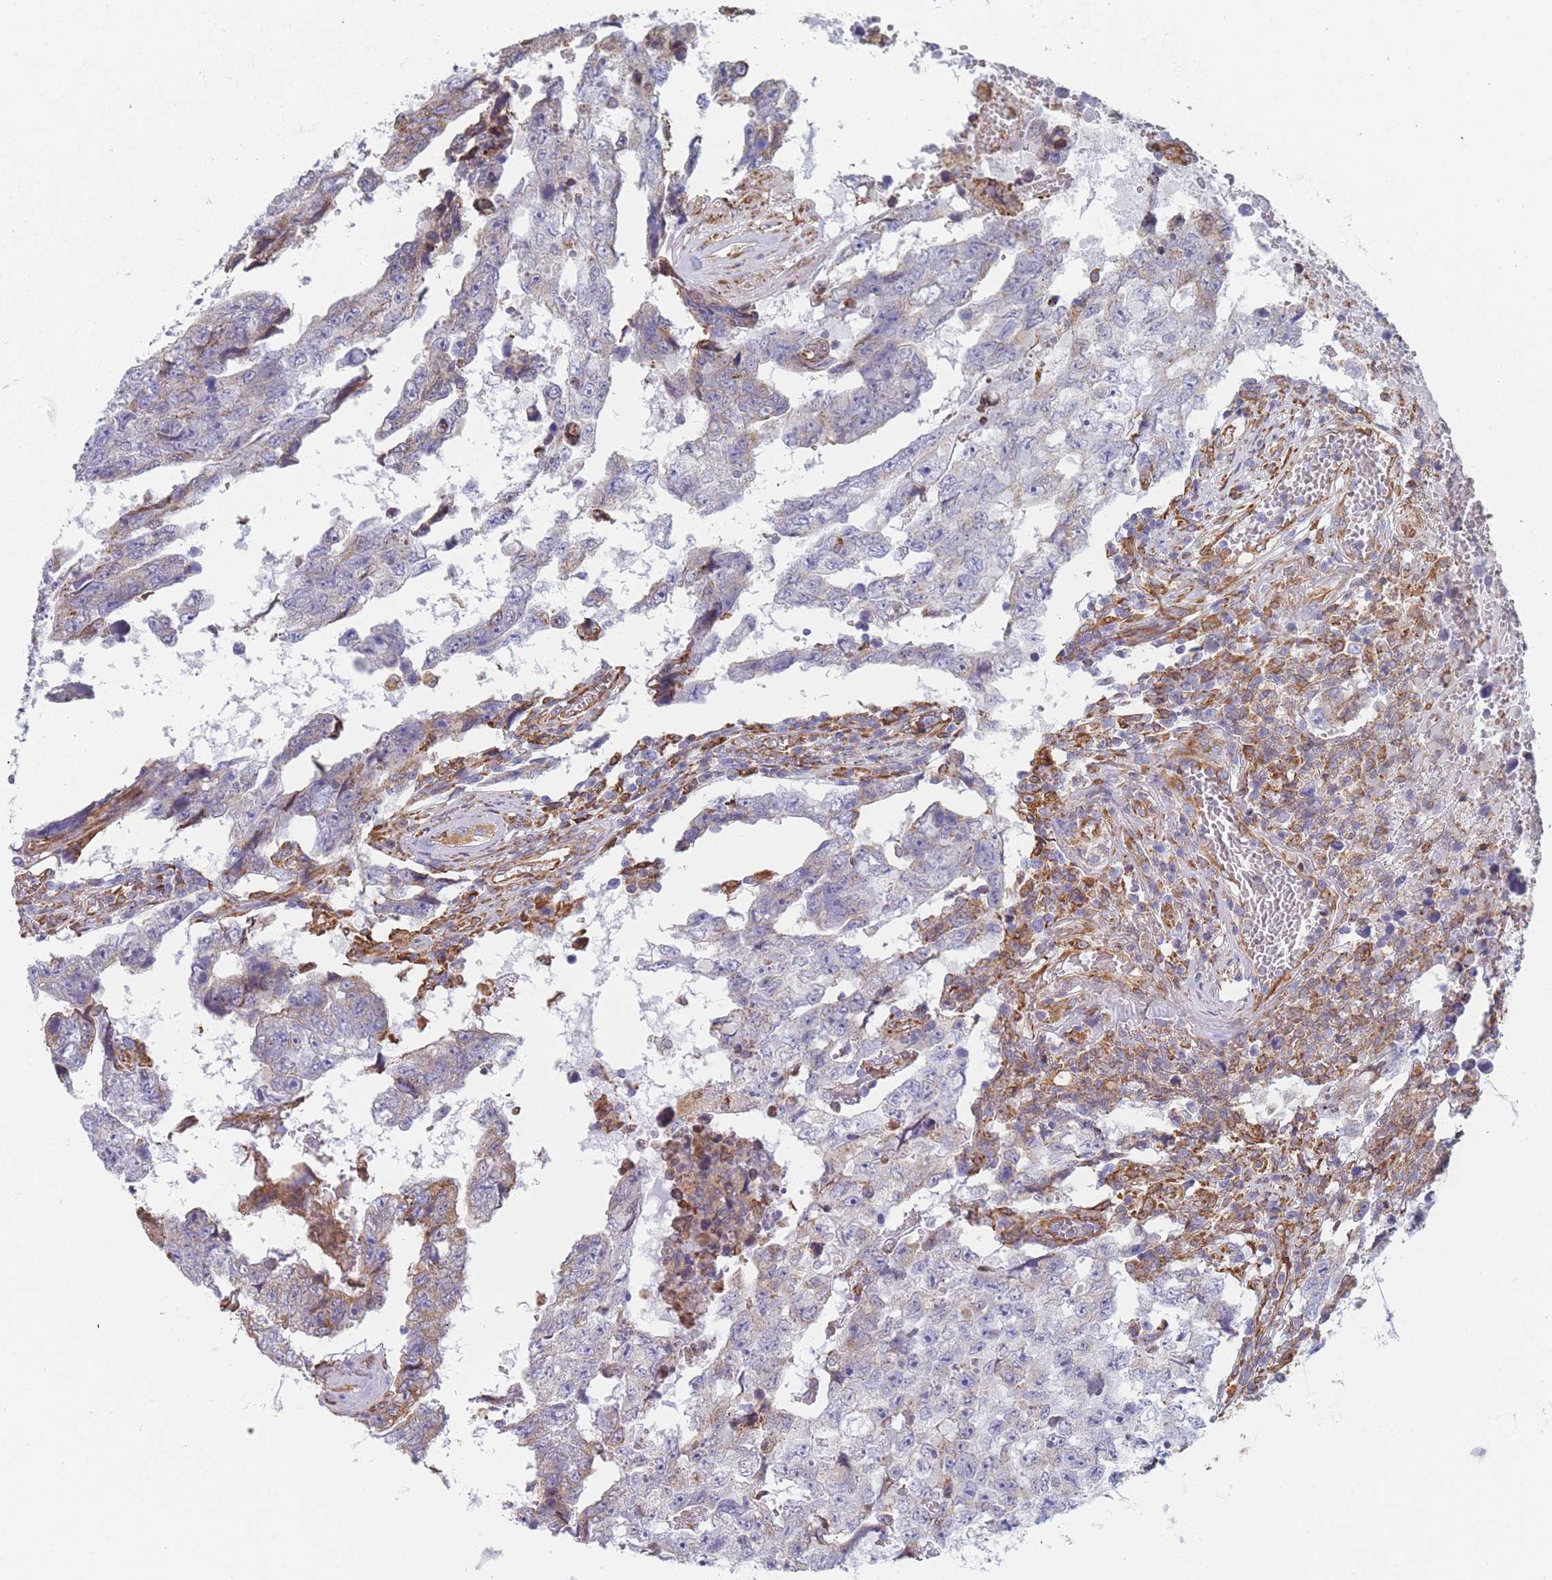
{"staining": {"intensity": "weak", "quantity": "<25%", "location": "cytoplasmic/membranous"}, "tissue": "testis cancer", "cell_type": "Tumor cells", "image_type": "cancer", "snomed": [{"axis": "morphology", "description": "Carcinoma, Embryonal, NOS"}, {"axis": "topography", "description": "Testis"}], "caption": "The histopathology image shows no significant positivity in tumor cells of embryonal carcinoma (testis). (Brightfield microscopy of DAB immunohistochemistry at high magnification).", "gene": "OR7C2", "patient": {"sex": "male", "age": 25}}